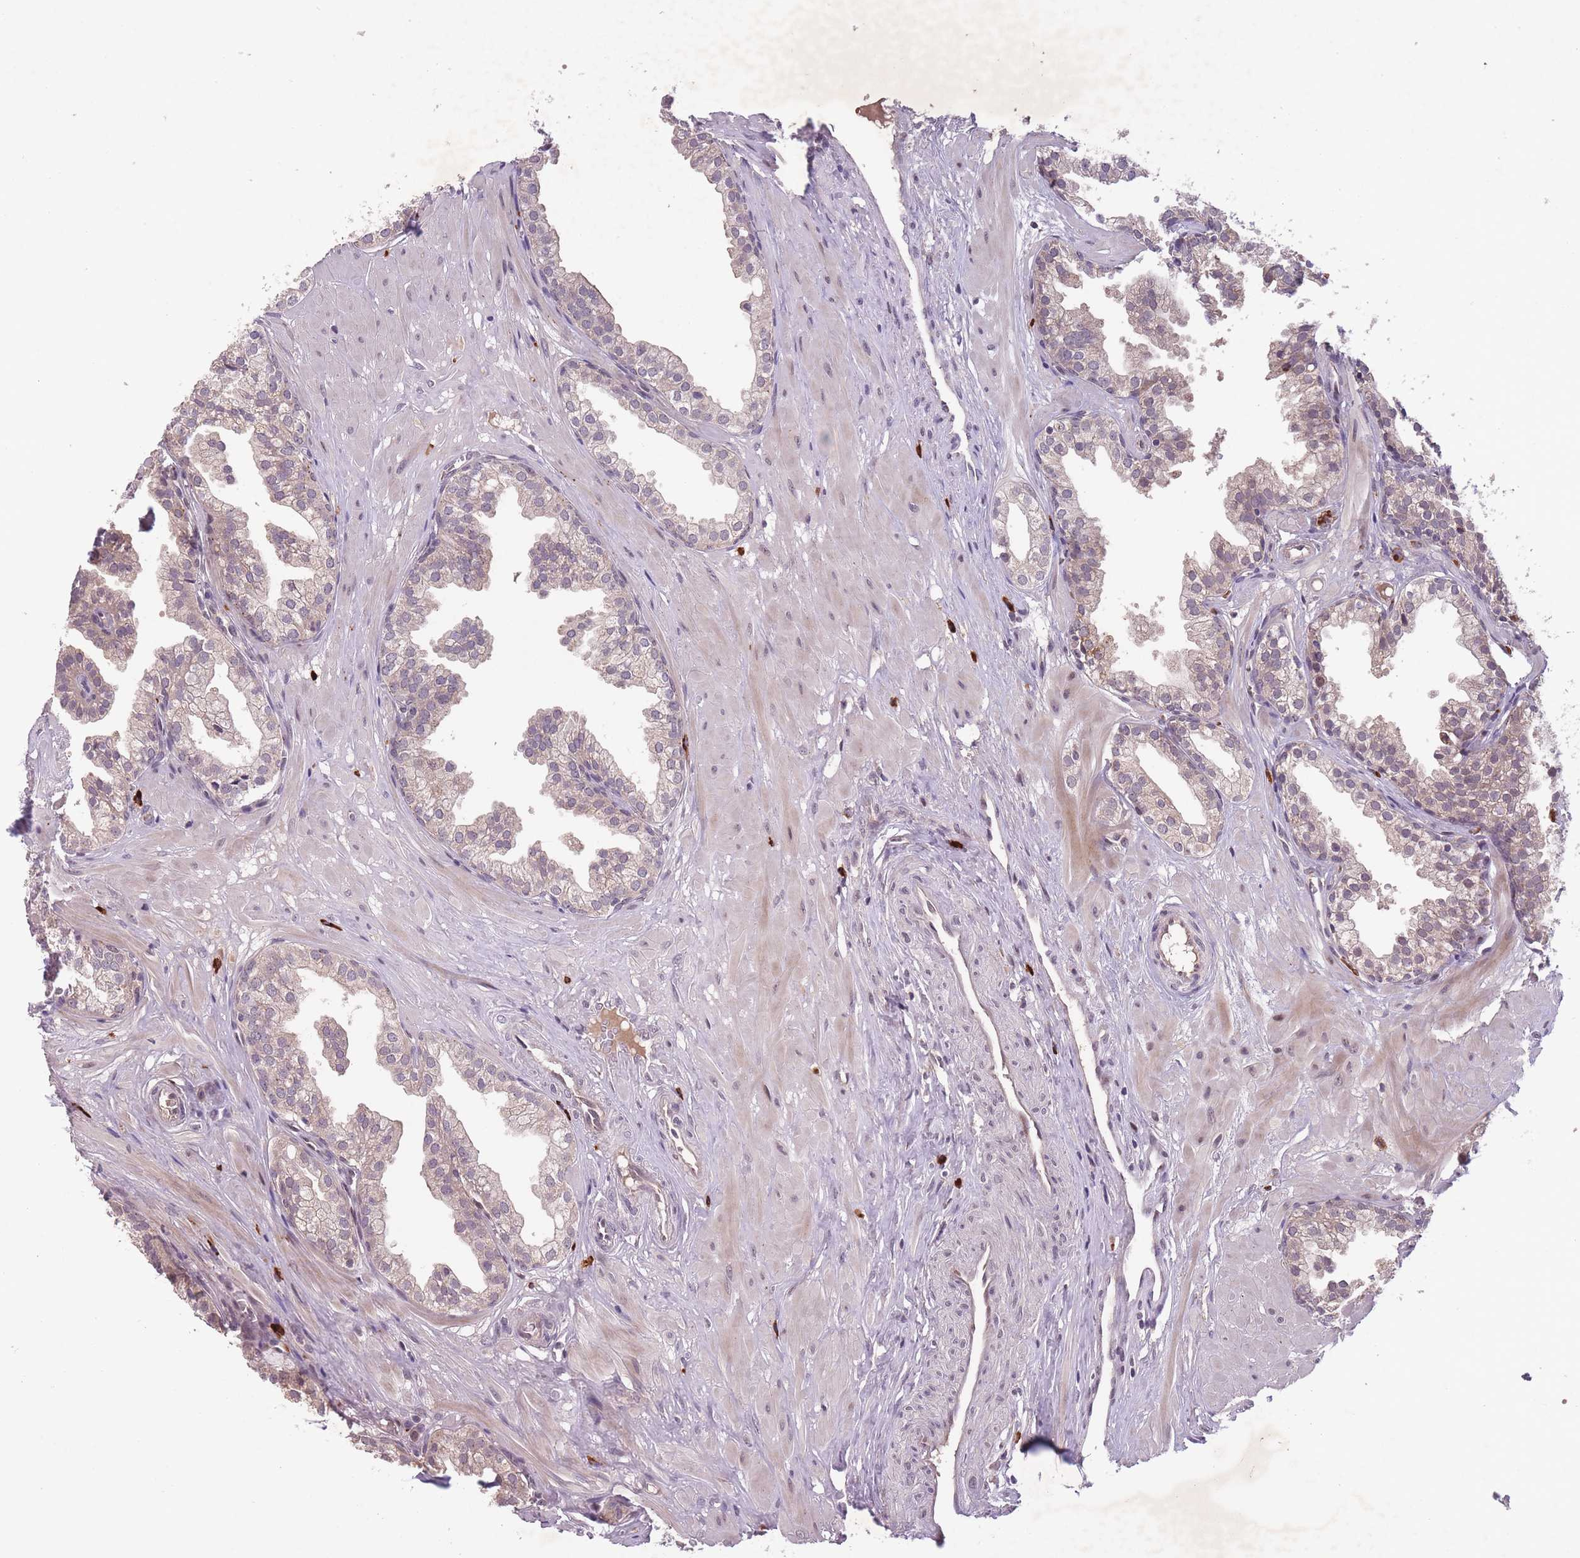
{"staining": {"intensity": "strong", "quantity": "<25%", "location": "cytoplasmic/membranous"}, "tissue": "prostate", "cell_type": "Glandular cells", "image_type": "normal", "snomed": [{"axis": "morphology", "description": "Normal tissue, NOS"}, {"axis": "topography", "description": "Prostate"}, {"axis": "topography", "description": "Peripheral nerve tissue"}], "caption": "The image reveals immunohistochemical staining of unremarkable prostate. There is strong cytoplasmic/membranous staining is seen in approximately <25% of glandular cells. (DAB = brown stain, brightfield microscopy at high magnification).", "gene": "SECTM1", "patient": {"sex": "male", "age": 55}}